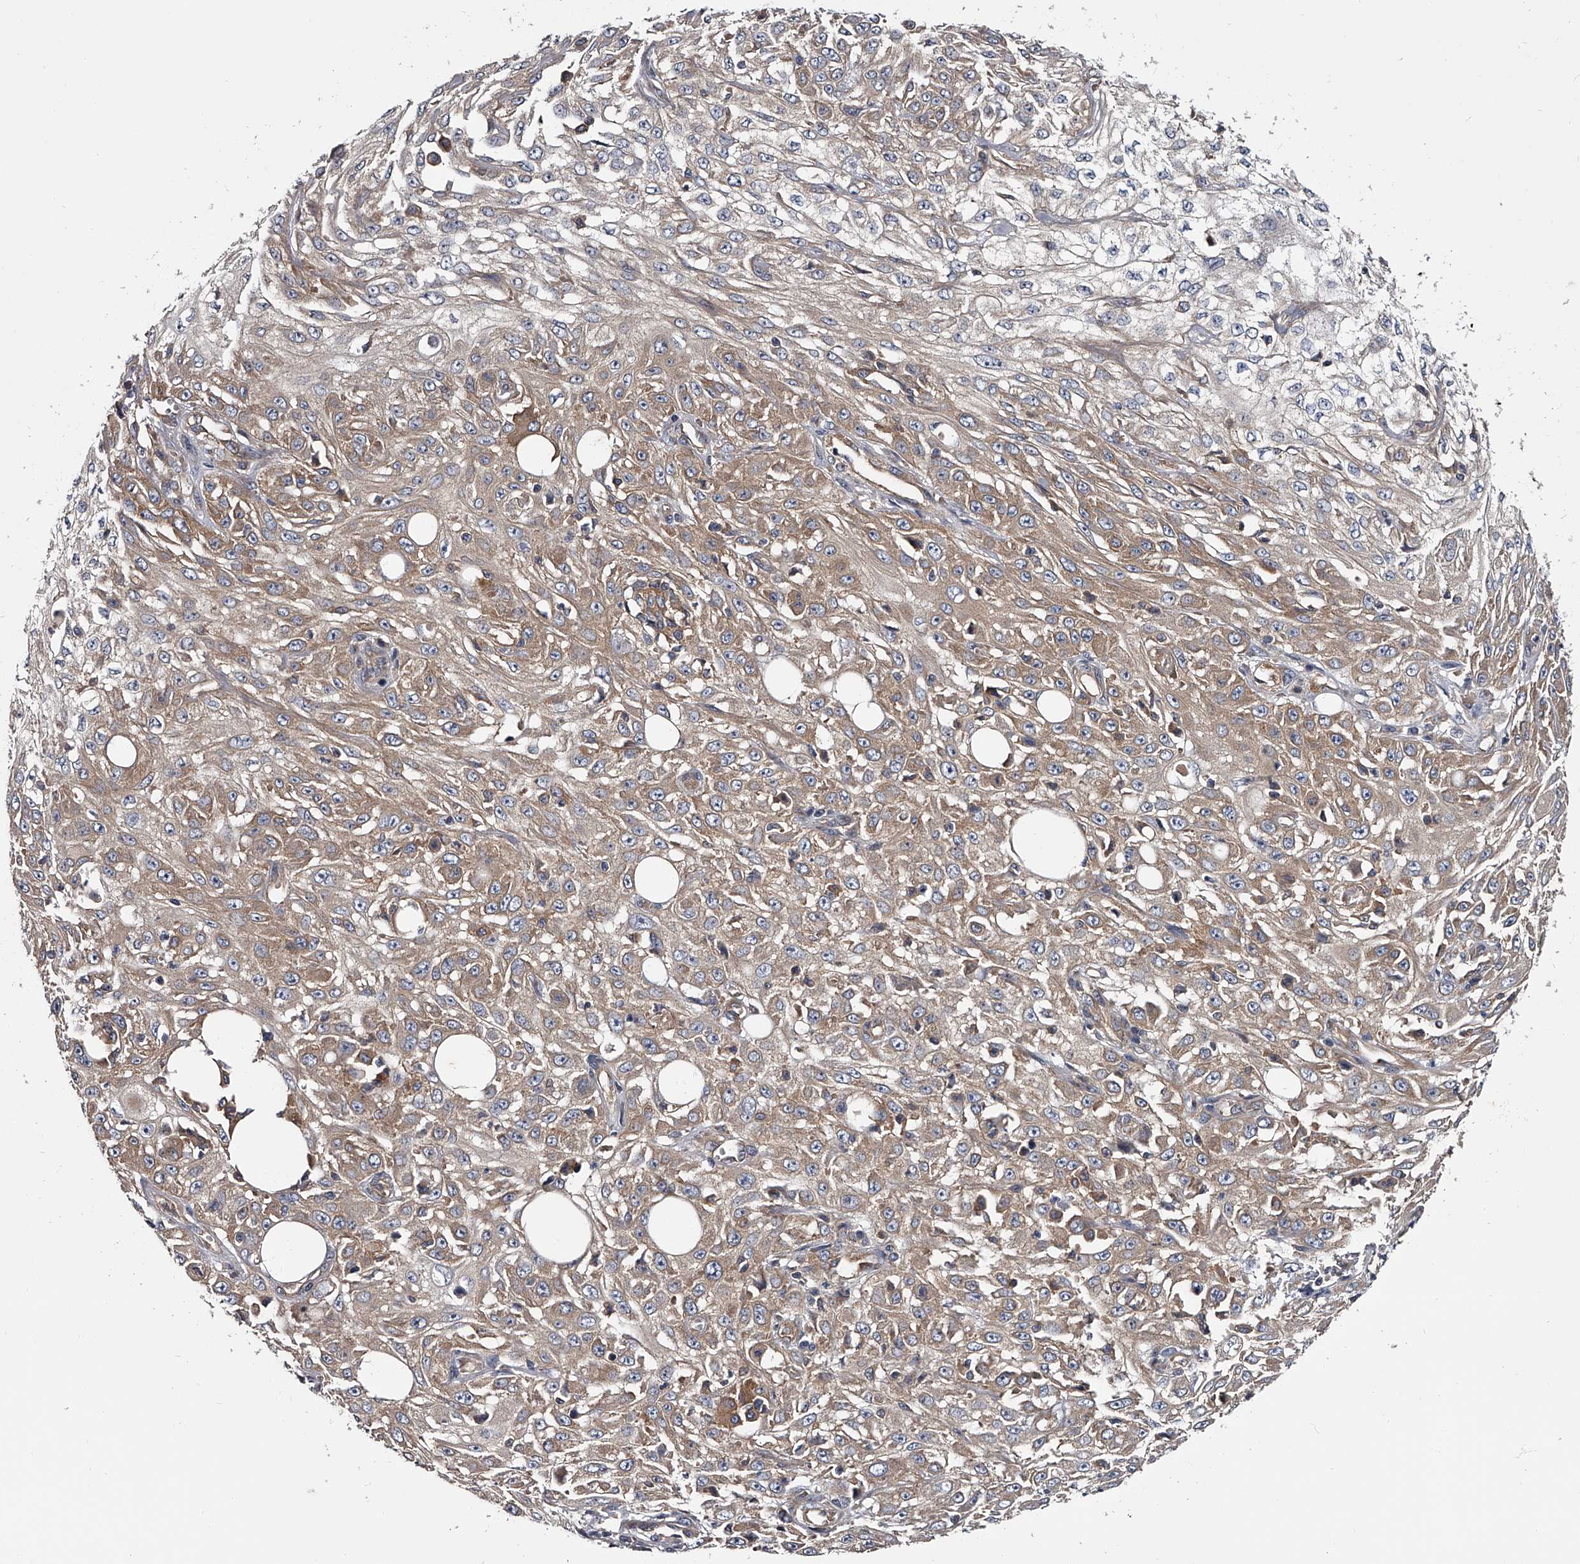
{"staining": {"intensity": "weak", "quantity": "25%-75%", "location": "cytoplasmic/membranous"}, "tissue": "skin cancer", "cell_type": "Tumor cells", "image_type": "cancer", "snomed": [{"axis": "morphology", "description": "Squamous cell carcinoma, NOS"}, {"axis": "morphology", "description": "Squamous cell carcinoma, metastatic, NOS"}, {"axis": "topography", "description": "Skin"}, {"axis": "topography", "description": "Lymph node"}], "caption": "The histopathology image demonstrates immunohistochemical staining of skin metastatic squamous cell carcinoma. There is weak cytoplasmic/membranous positivity is seen in approximately 25%-75% of tumor cells.", "gene": "GAPVD1", "patient": {"sex": "male", "age": 75}}